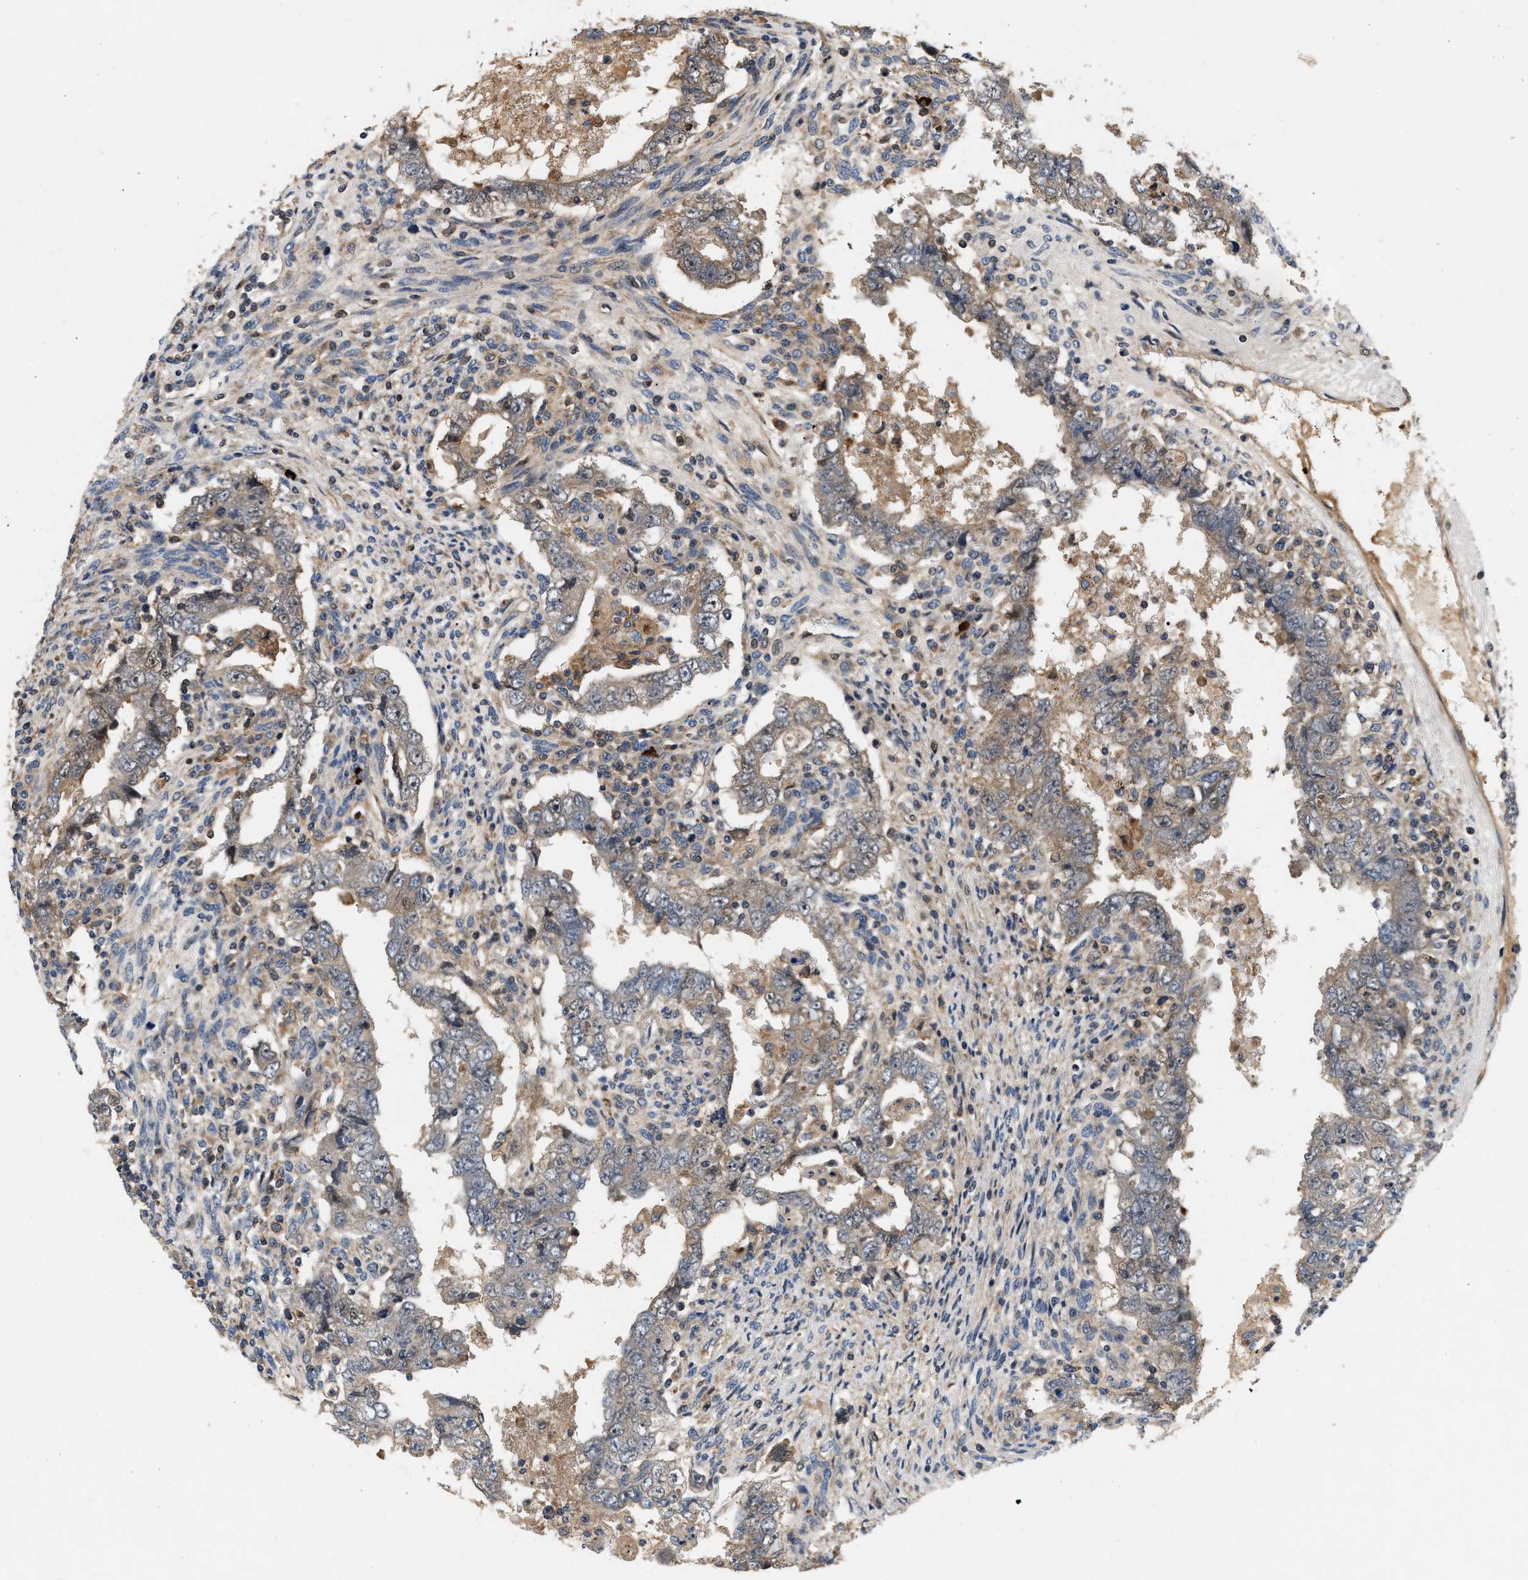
{"staining": {"intensity": "weak", "quantity": "25%-75%", "location": "cytoplasmic/membranous"}, "tissue": "testis cancer", "cell_type": "Tumor cells", "image_type": "cancer", "snomed": [{"axis": "morphology", "description": "Carcinoma, Embryonal, NOS"}, {"axis": "topography", "description": "Testis"}], "caption": "A low amount of weak cytoplasmic/membranous staining is present in about 25%-75% of tumor cells in testis embryonal carcinoma tissue. Nuclei are stained in blue.", "gene": "FAM78A", "patient": {"sex": "male", "age": 26}}